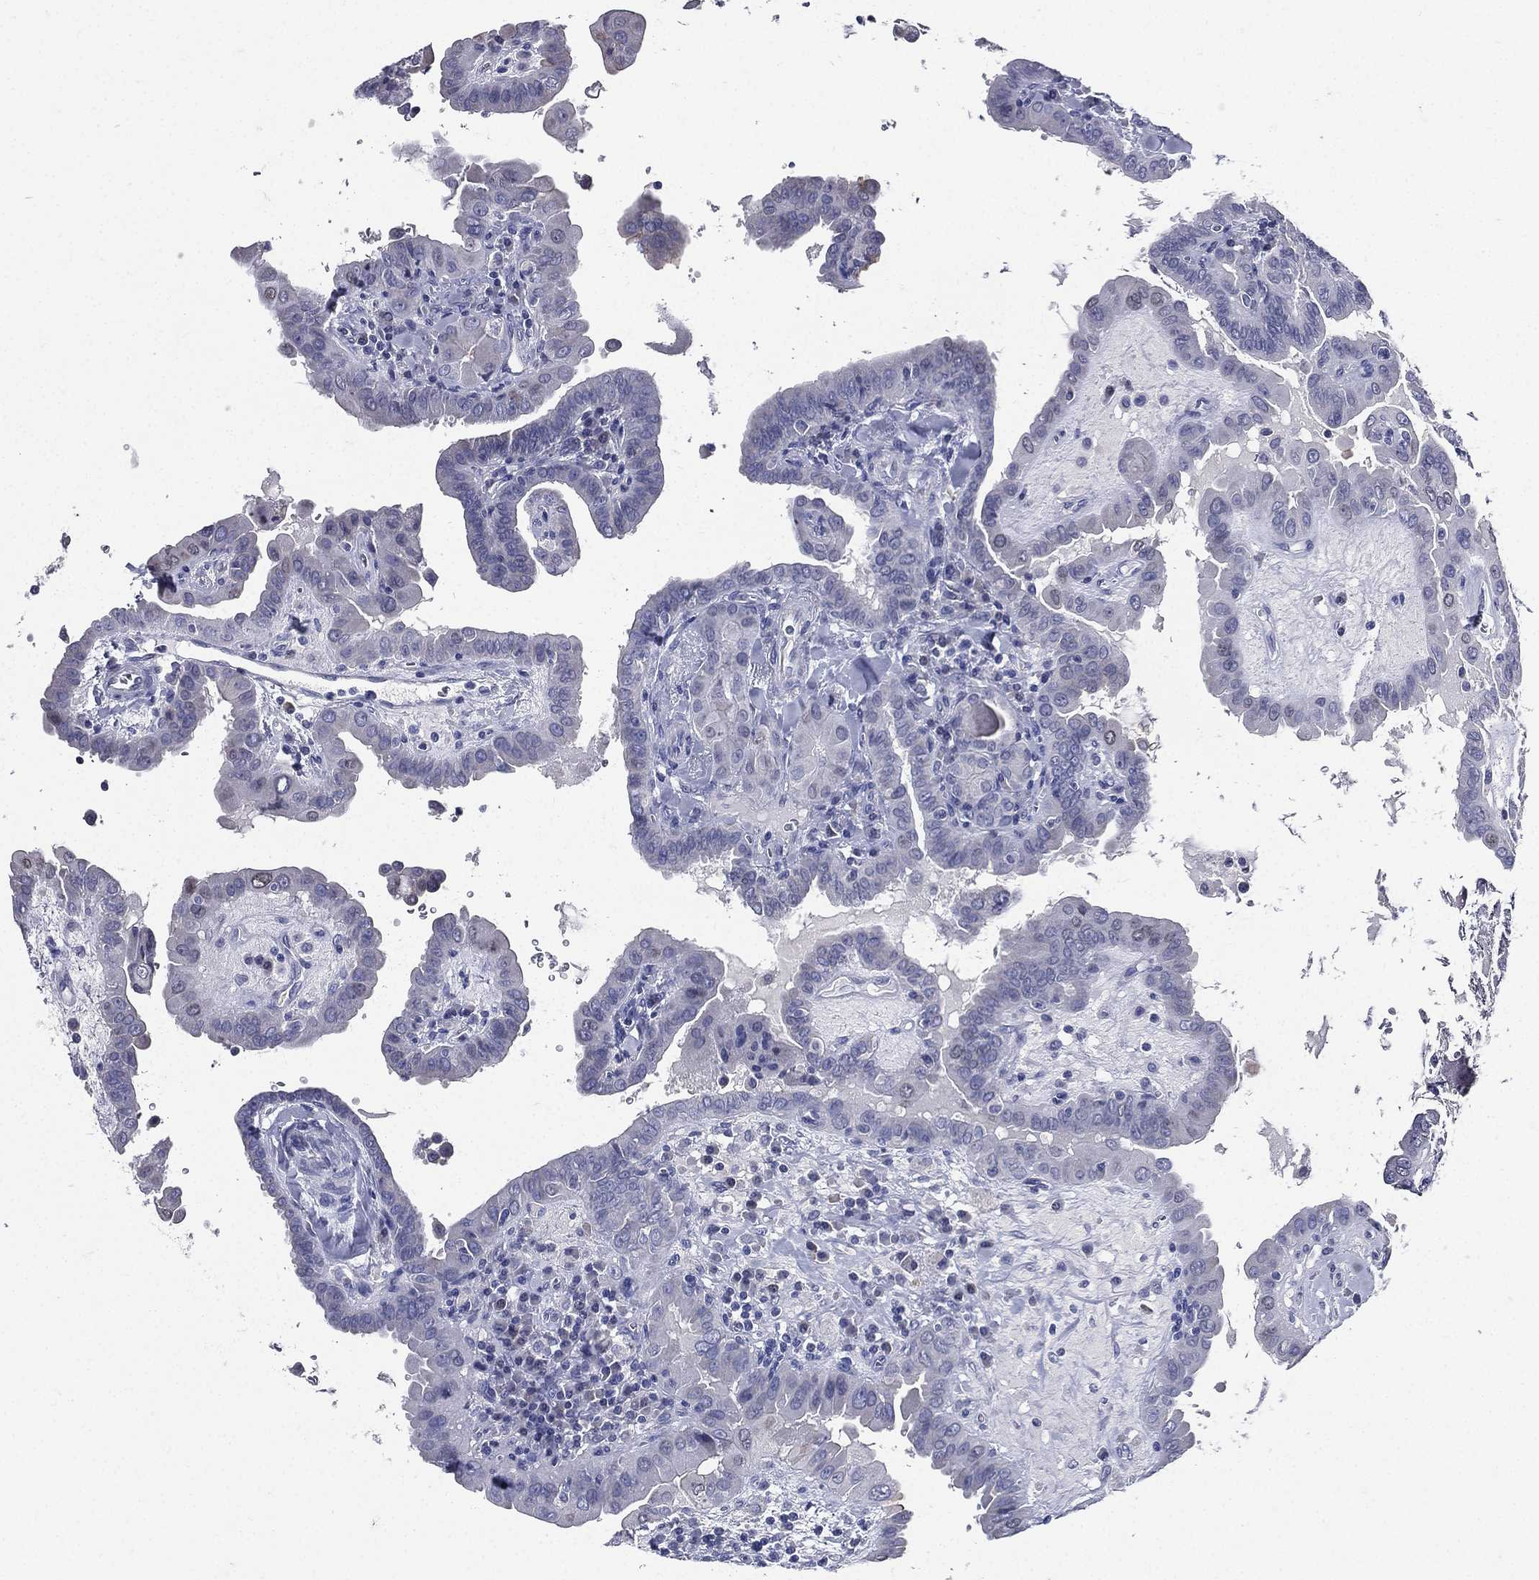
{"staining": {"intensity": "negative", "quantity": "none", "location": "none"}, "tissue": "thyroid cancer", "cell_type": "Tumor cells", "image_type": "cancer", "snomed": [{"axis": "morphology", "description": "Papillary adenocarcinoma, NOS"}, {"axis": "topography", "description": "Thyroid gland"}], "caption": "A photomicrograph of thyroid papillary adenocarcinoma stained for a protein exhibits no brown staining in tumor cells.", "gene": "TGM1", "patient": {"sex": "female", "age": 37}}